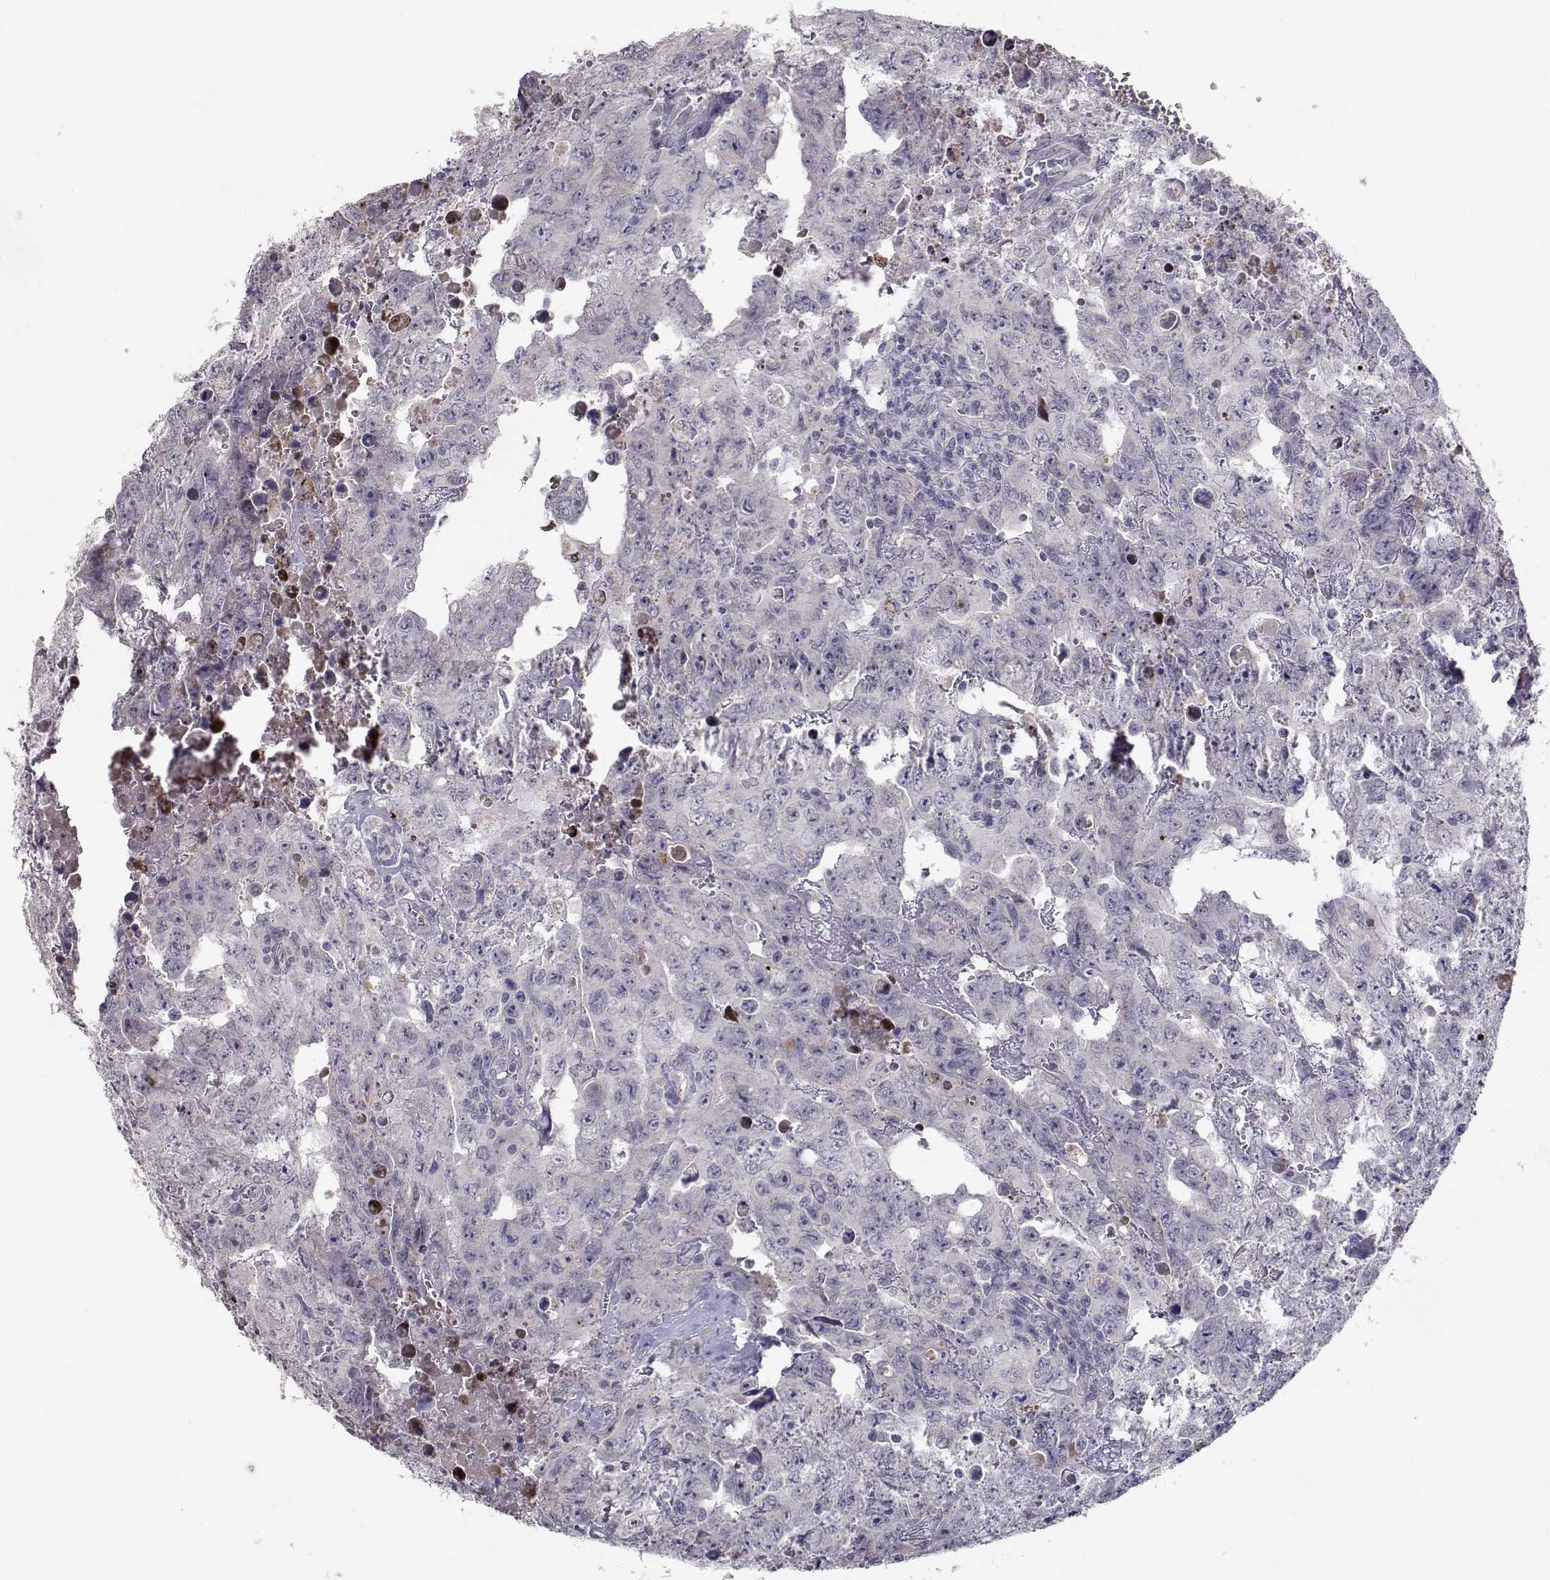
{"staining": {"intensity": "negative", "quantity": "none", "location": "none"}, "tissue": "testis cancer", "cell_type": "Tumor cells", "image_type": "cancer", "snomed": [{"axis": "morphology", "description": "Carcinoma, Embryonal, NOS"}, {"axis": "topography", "description": "Testis"}], "caption": "Protein analysis of testis embryonal carcinoma demonstrates no significant expression in tumor cells.", "gene": "RBPJL", "patient": {"sex": "male", "age": 24}}